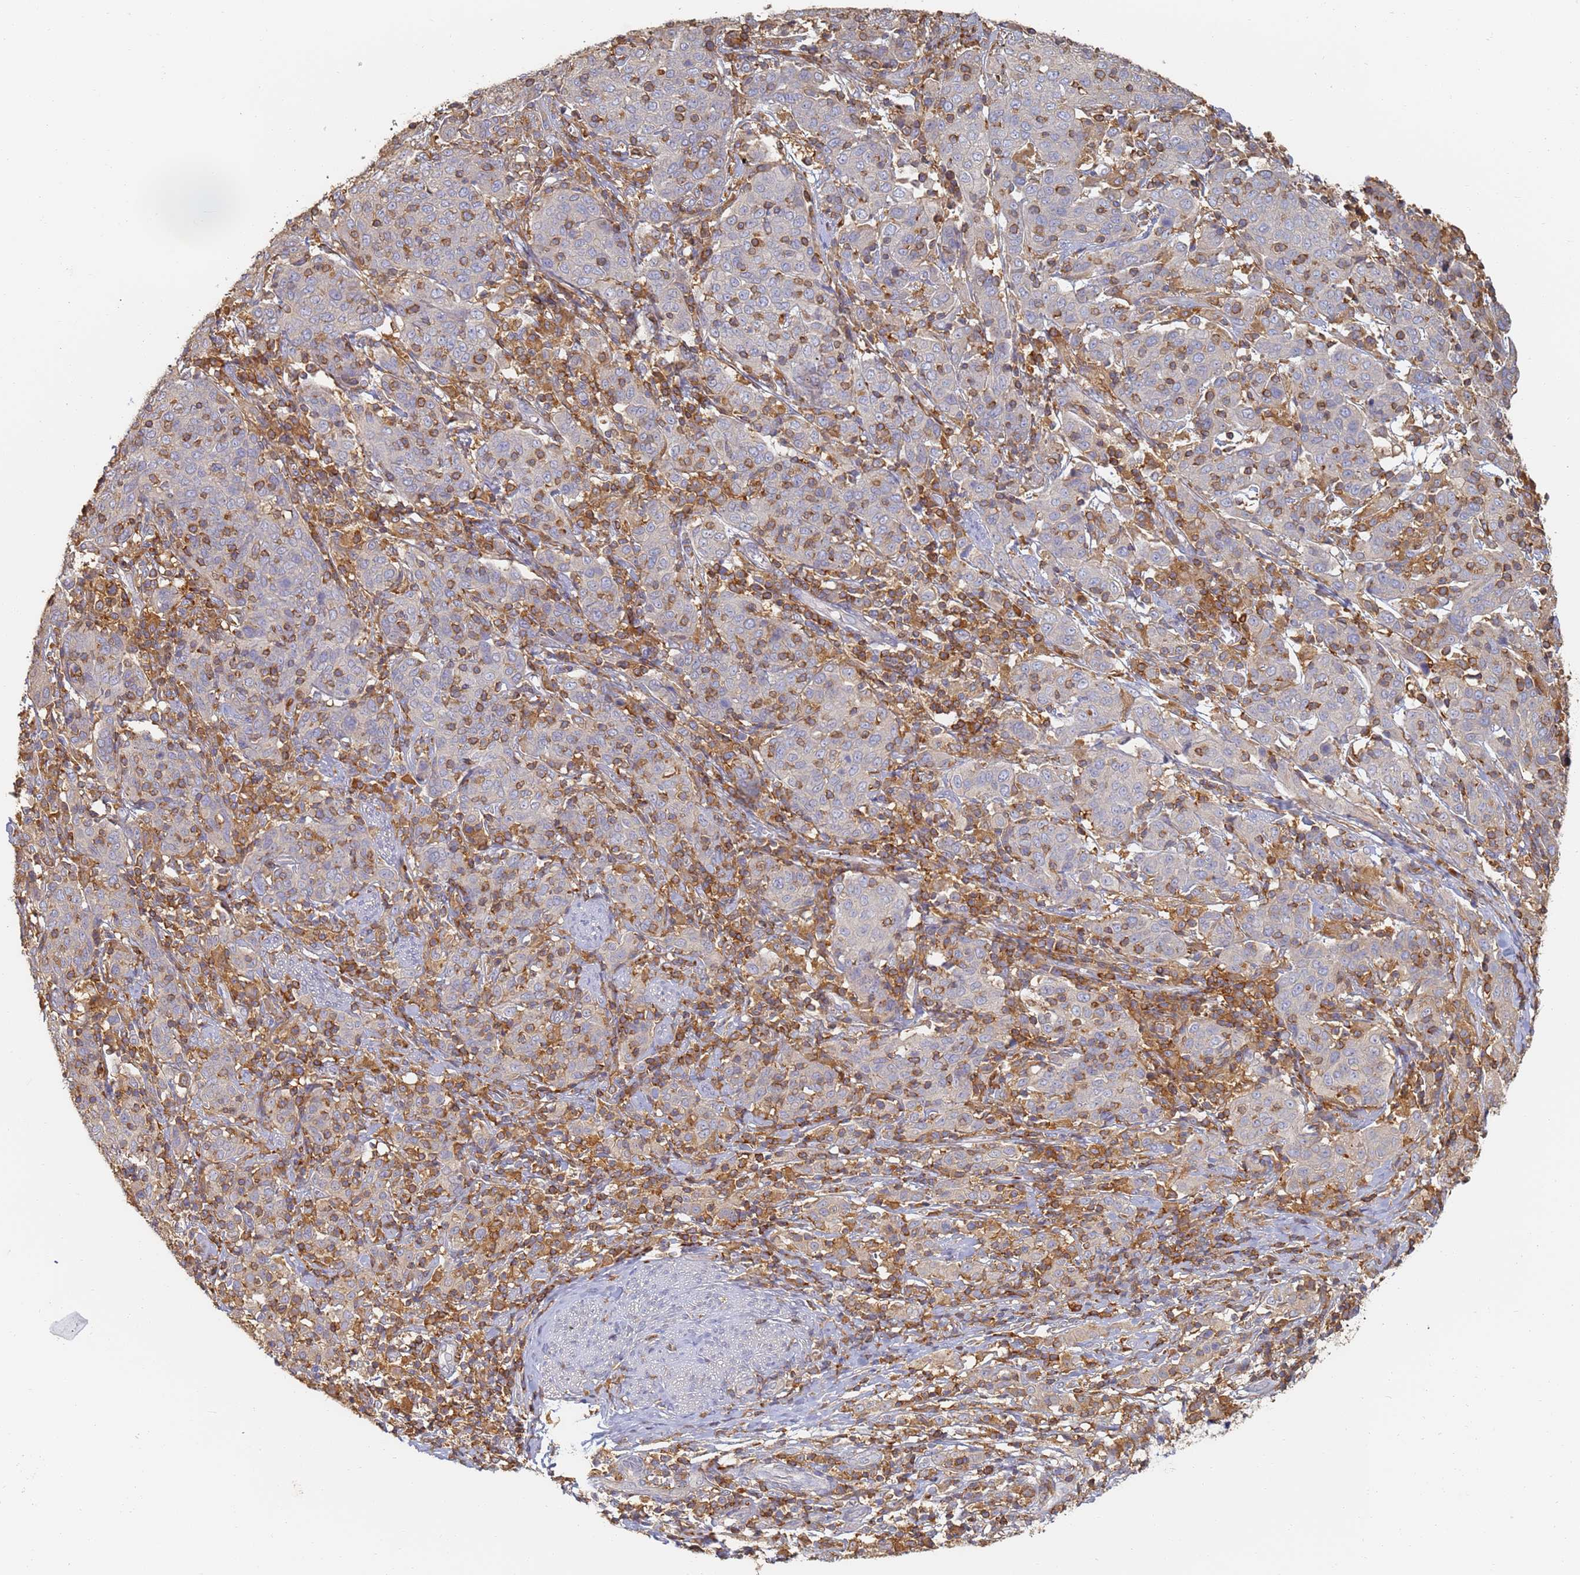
{"staining": {"intensity": "negative", "quantity": "none", "location": "none"}, "tissue": "cervical cancer", "cell_type": "Tumor cells", "image_type": "cancer", "snomed": [{"axis": "morphology", "description": "Squamous cell carcinoma, NOS"}, {"axis": "topography", "description": "Cervix"}], "caption": "Photomicrograph shows no protein positivity in tumor cells of cervical cancer (squamous cell carcinoma) tissue. (DAB immunohistochemistry (IHC), high magnification).", "gene": "BIN2", "patient": {"sex": "female", "age": 67}}